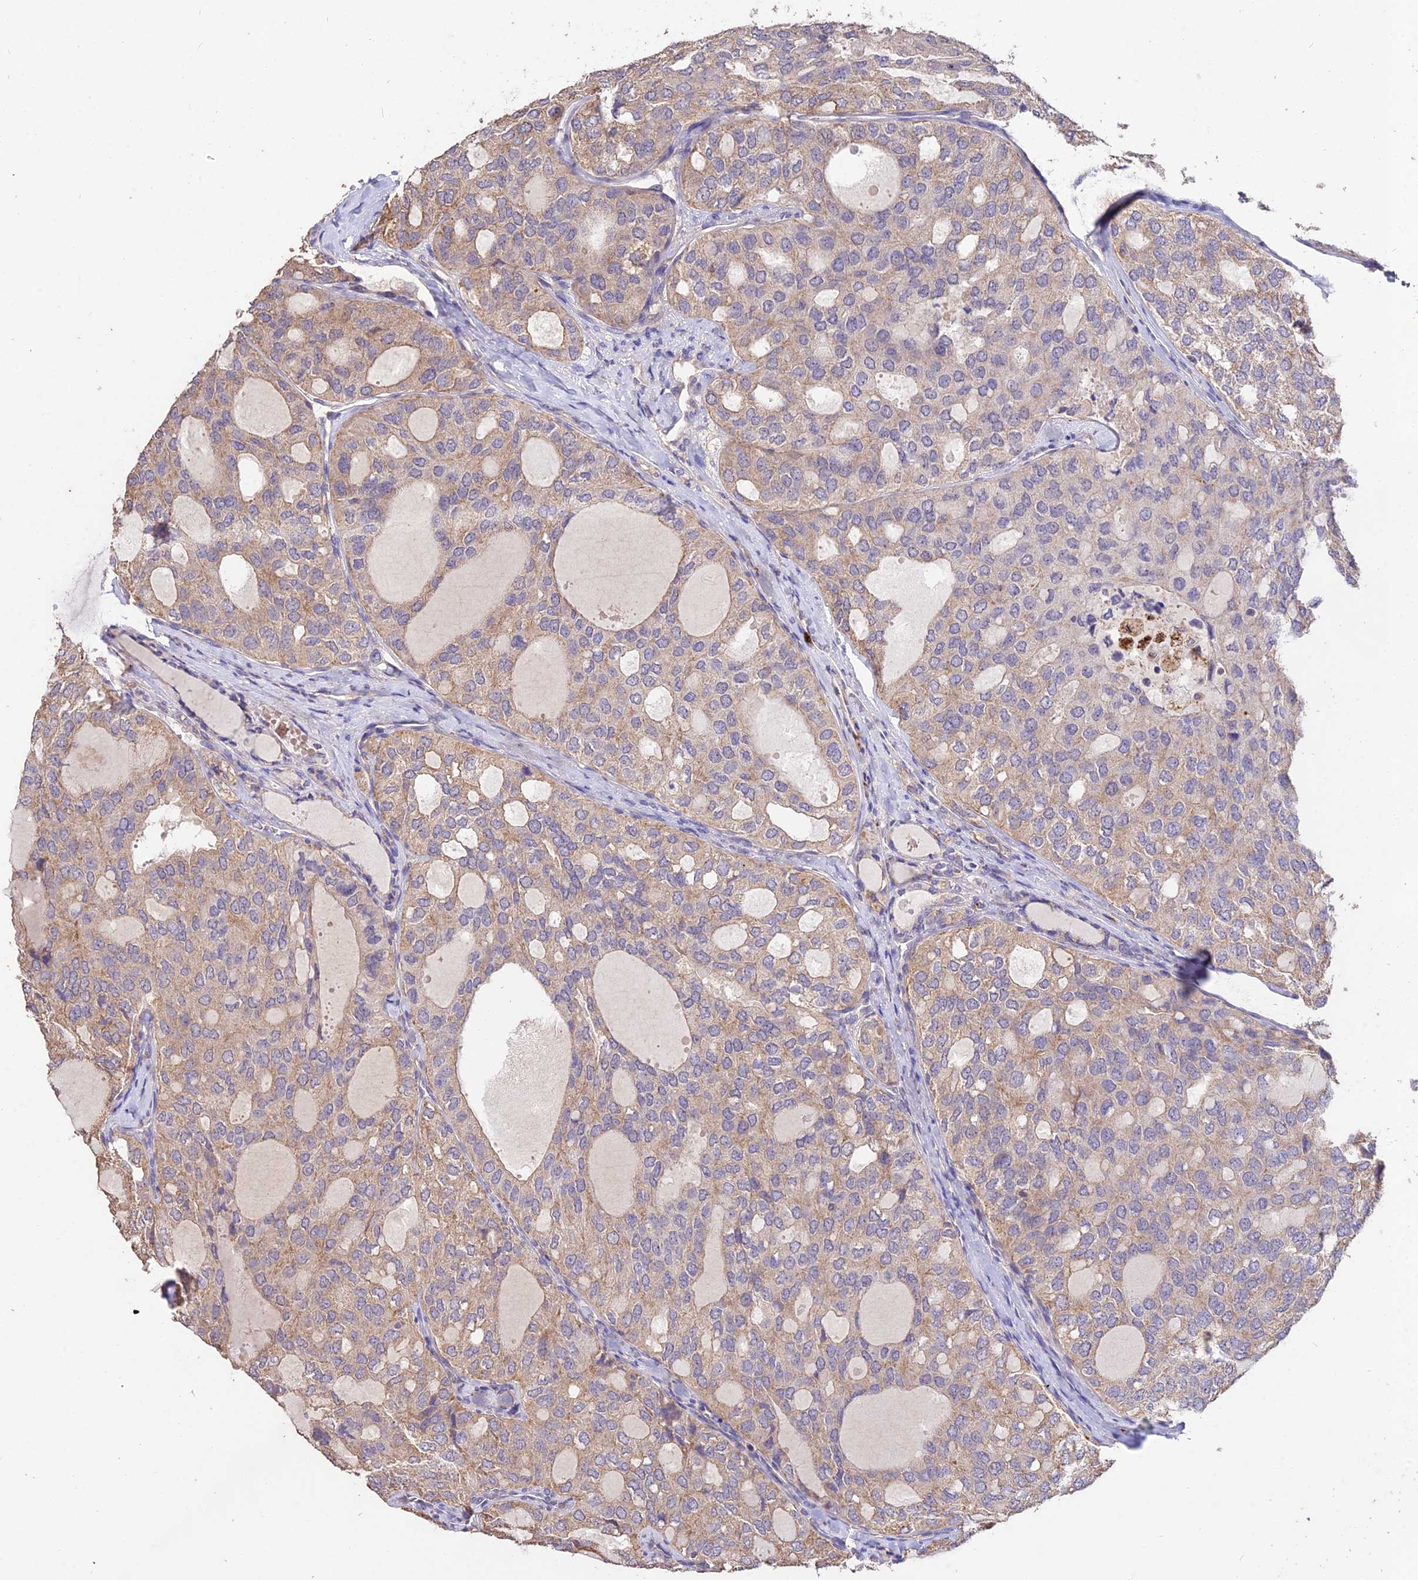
{"staining": {"intensity": "weak", "quantity": ">75%", "location": "cytoplasmic/membranous"}, "tissue": "thyroid cancer", "cell_type": "Tumor cells", "image_type": "cancer", "snomed": [{"axis": "morphology", "description": "Follicular adenoma carcinoma, NOS"}, {"axis": "topography", "description": "Thyroid gland"}], "caption": "Brown immunohistochemical staining in human thyroid cancer (follicular adenoma carcinoma) shows weak cytoplasmic/membranous expression in approximately >75% of tumor cells. The staining was performed using DAB, with brown indicating positive protein expression. Nuclei are stained blue with hematoxylin.", "gene": "SDHD", "patient": {"sex": "male", "age": 75}}